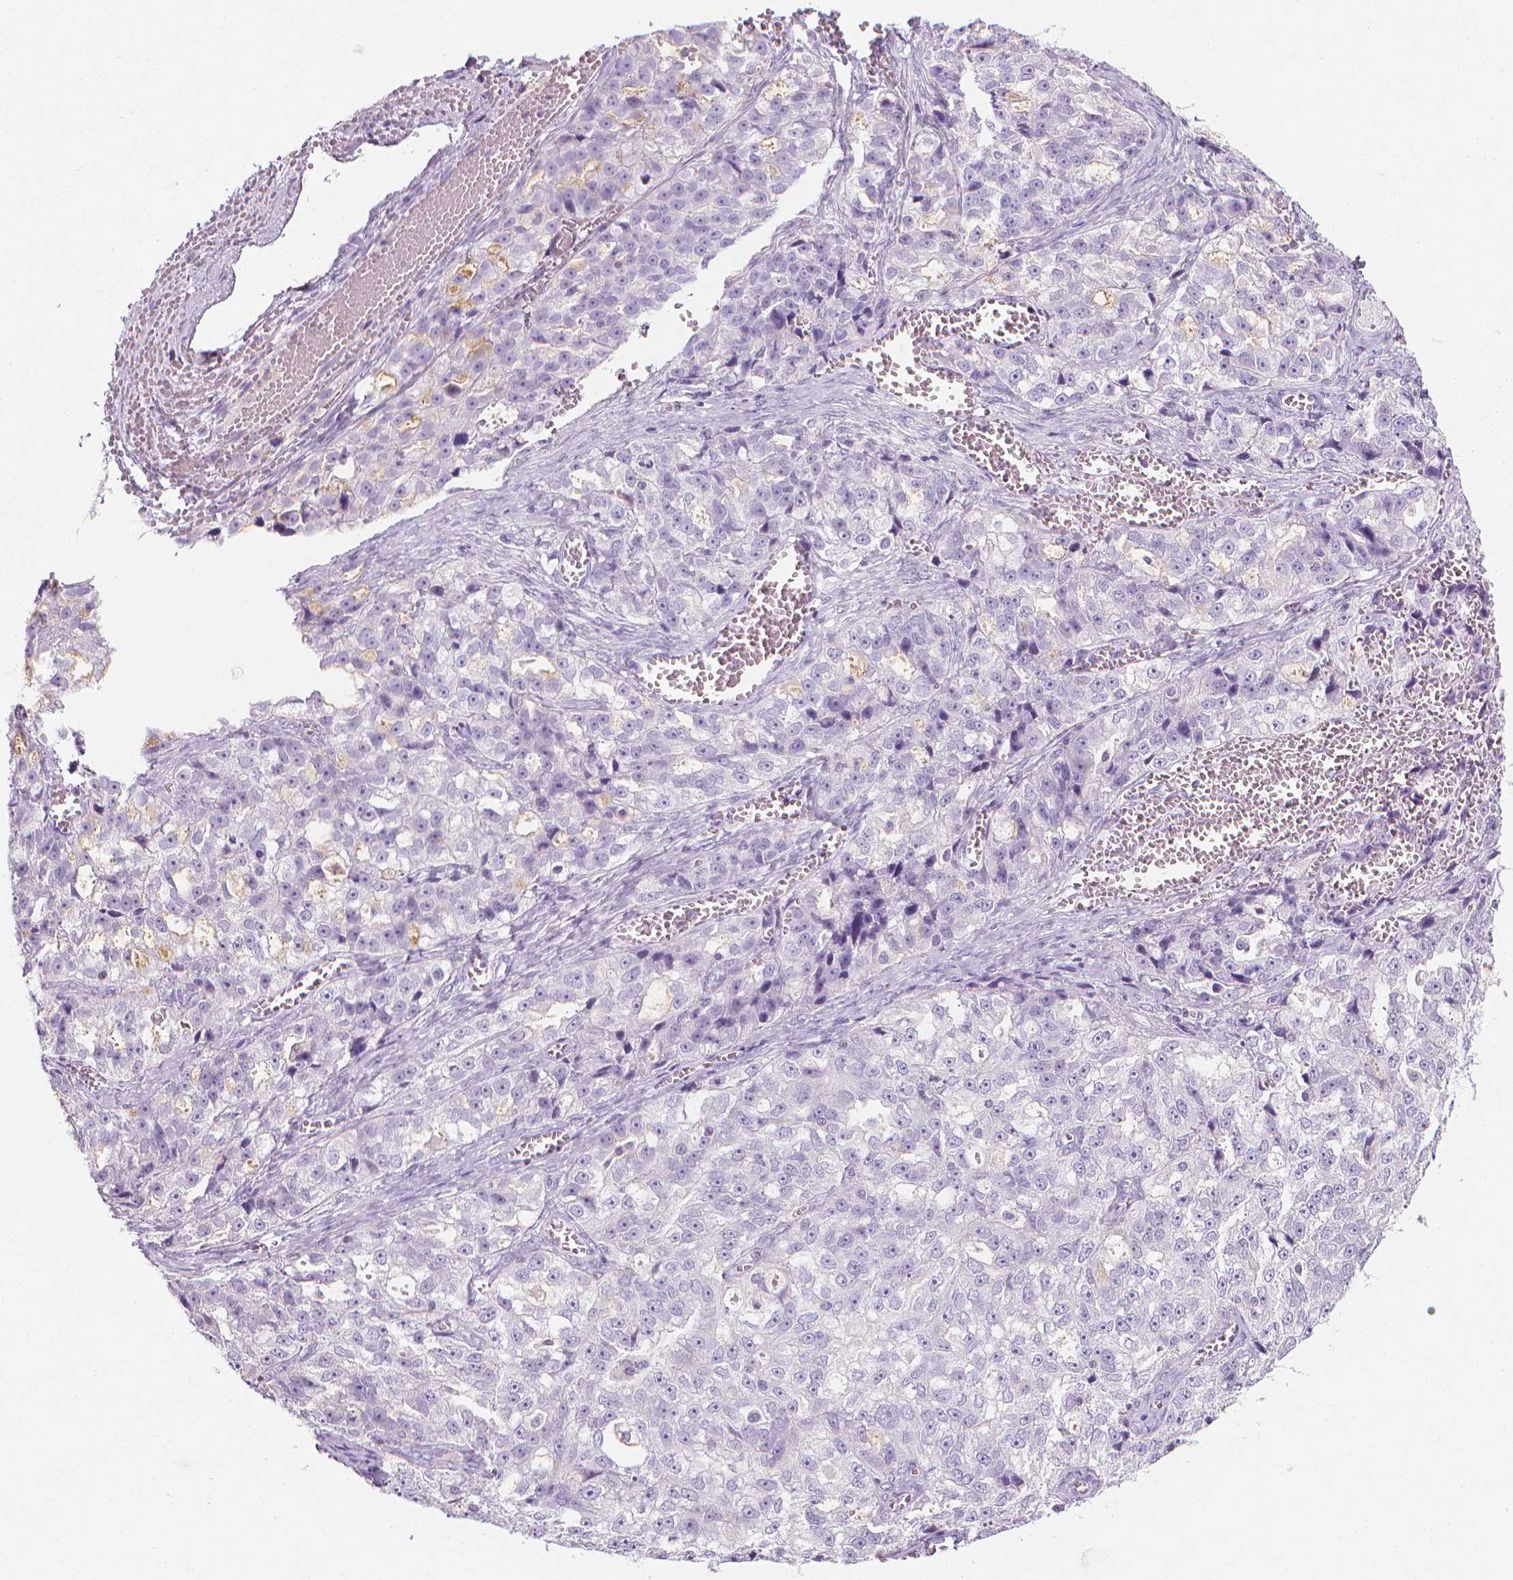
{"staining": {"intensity": "negative", "quantity": "none", "location": "none"}, "tissue": "ovarian cancer", "cell_type": "Tumor cells", "image_type": "cancer", "snomed": [{"axis": "morphology", "description": "Cystadenocarcinoma, serous, NOS"}, {"axis": "topography", "description": "Ovary"}], "caption": "Histopathology image shows no significant protein positivity in tumor cells of ovarian serous cystadenocarcinoma.", "gene": "DCAF8L1", "patient": {"sex": "female", "age": 51}}